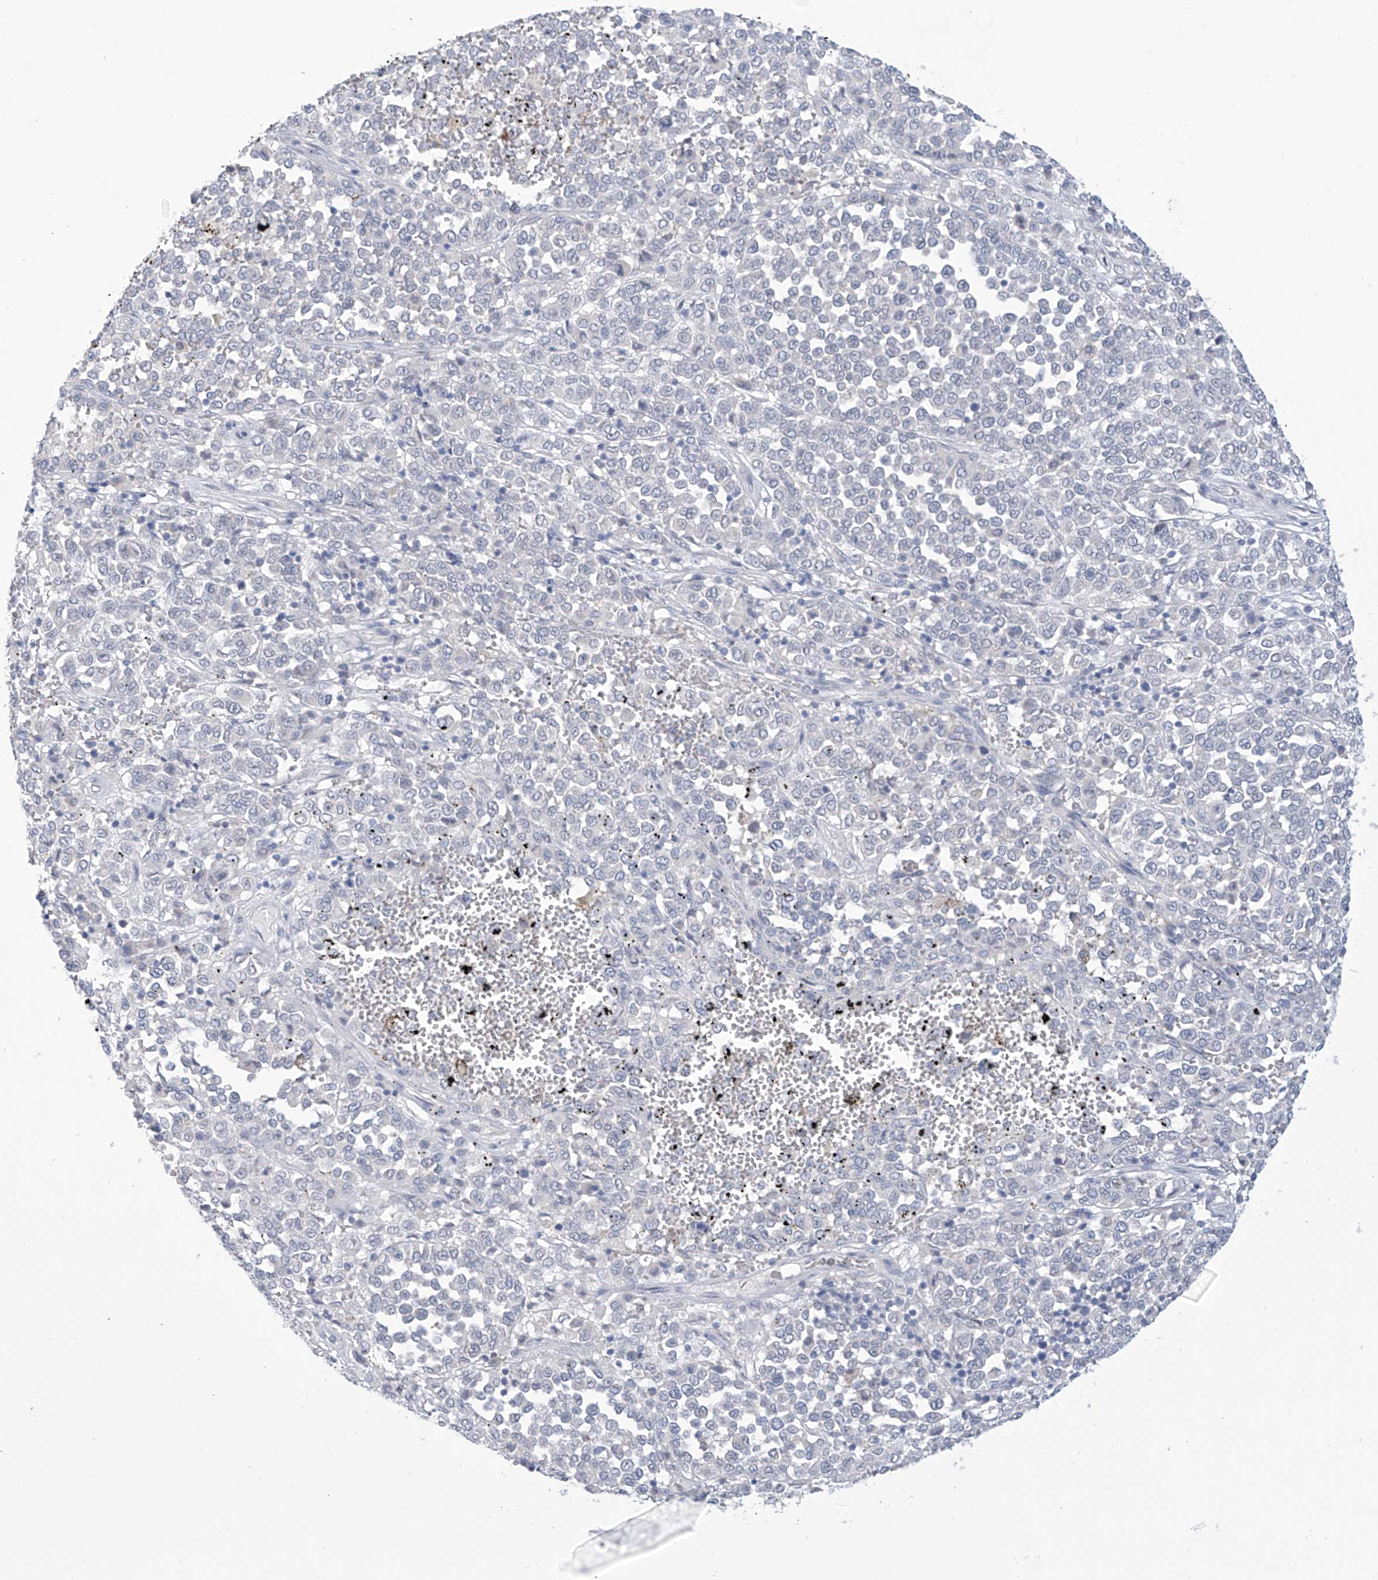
{"staining": {"intensity": "negative", "quantity": "none", "location": "none"}, "tissue": "melanoma", "cell_type": "Tumor cells", "image_type": "cancer", "snomed": [{"axis": "morphology", "description": "Malignant melanoma, Metastatic site"}, {"axis": "topography", "description": "Pancreas"}], "caption": "The immunohistochemistry histopathology image has no significant positivity in tumor cells of malignant melanoma (metastatic site) tissue. Nuclei are stained in blue.", "gene": "IBA57", "patient": {"sex": "female", "age": 30}}